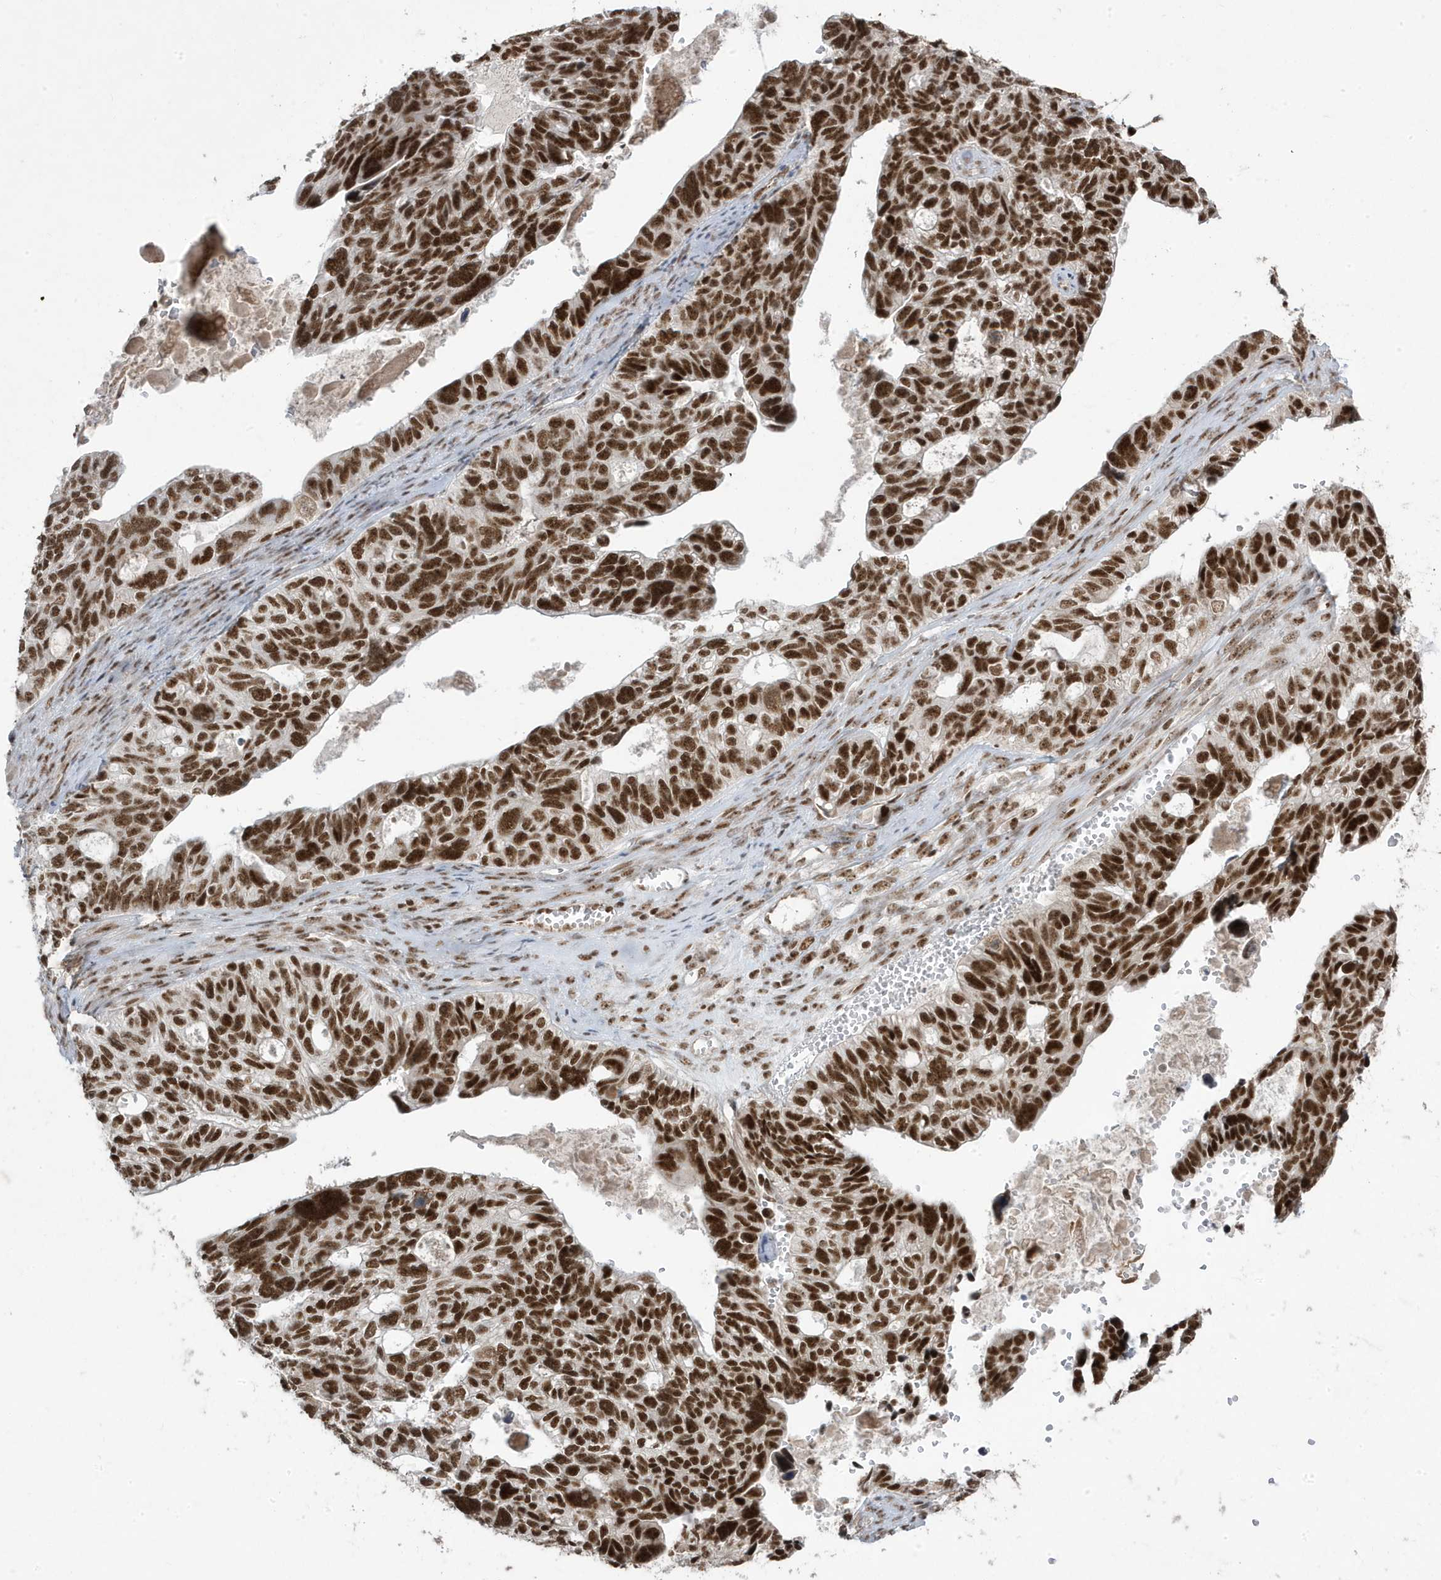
{"staining": {"intensity": "strong", "quantity": ">75%", "location": "nuclear"}, "tissue": "ovarian cancer", "cell_type": "Tumor cells", "image_type": "cancer", "snomed": [{"axis": "morphology", "description": "Cystadenocarcinoma, serous, NOS"}, {"axis": "topography", "description": "Ovary"}], "caption": "A brown stain labels strong nuclear staining of a protein in human ovarian cancer tumor cells.", "gene": "MTREX", "patient": {"sex": "female", "age": 79}}